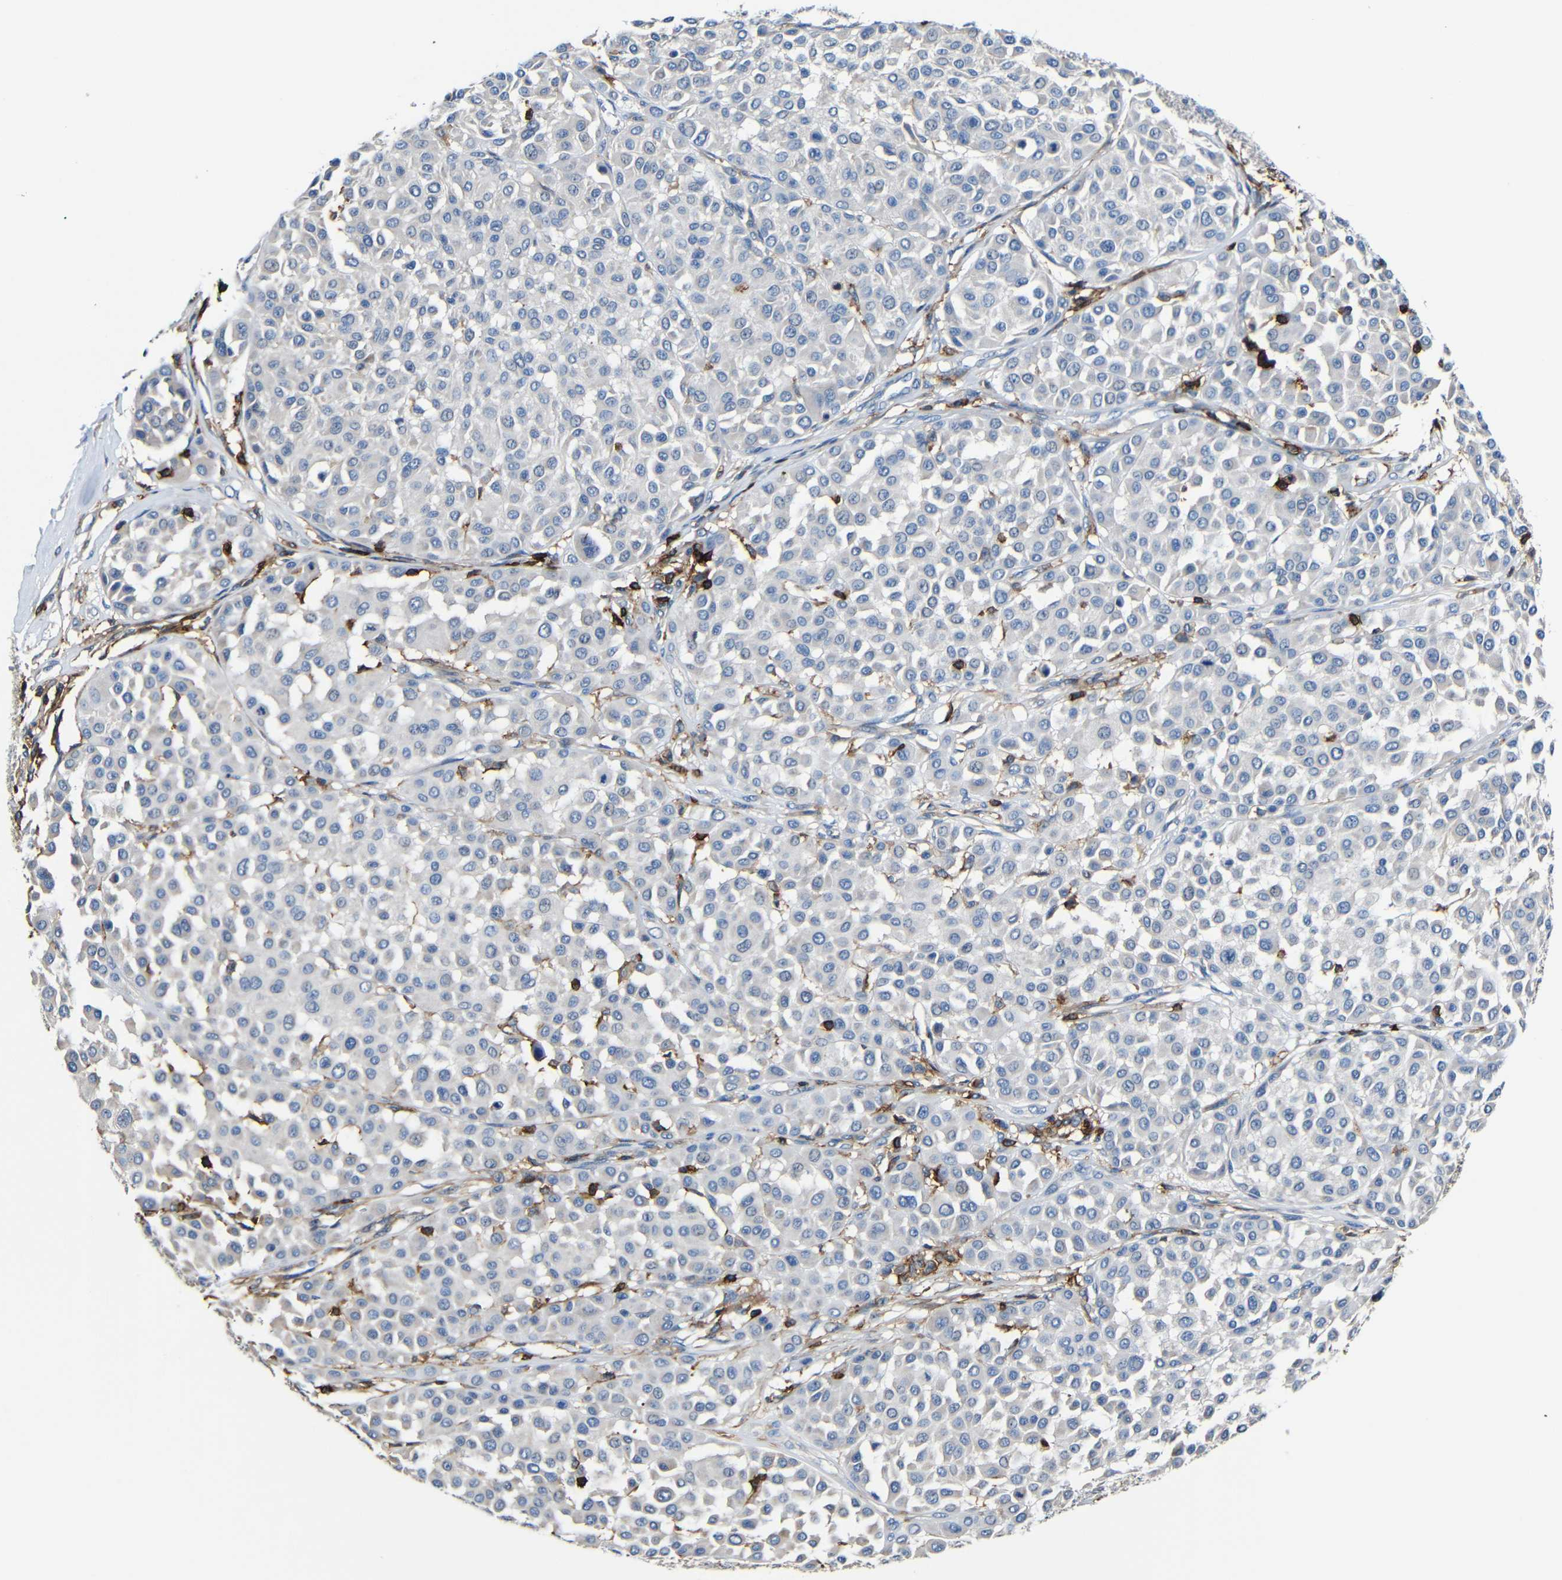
{"staining": {"intensity": "negative", "quantity": "none", "location": "none"}, "tissue": "melanoma", "cell_type": "Tumor cells", "image_type": "cancer", "snomed": [{"axis": "morphology", "description": "Malignant melanoma, Metastatic site"}, {"axis": "topography", "description": "Soft tissue"}], "caption": "High magnification brightfield microscopy of melanoma stained with DAB (brown) and counterstained with hematoxylin (blue): tumor cells show no significant expression.", "gene": "P2RY12", "patient": {"sex": "male", "age": 41}}